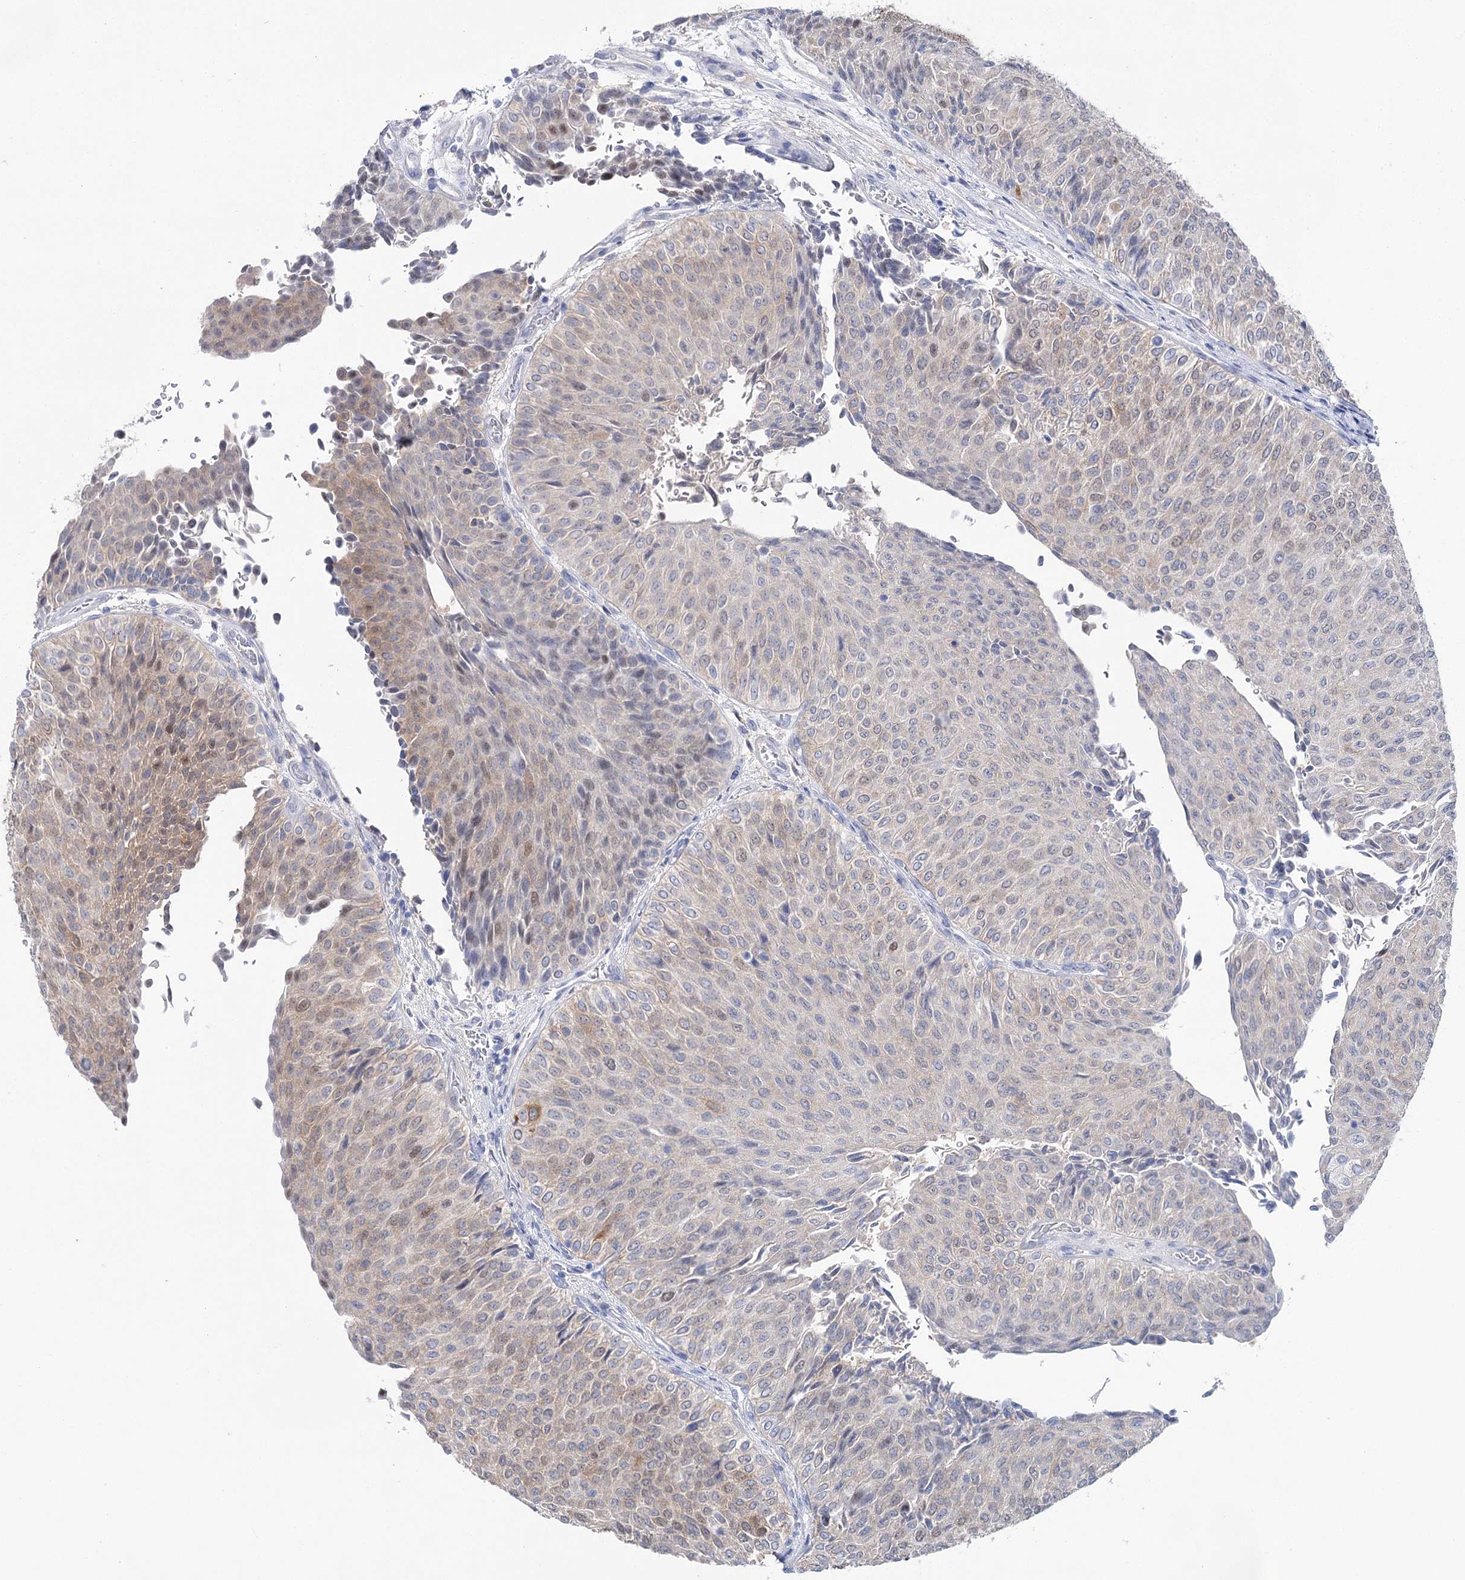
{"staining": {"intensity": "weak", "quantity": "<25%", "location": "cytoplasmic/membranous"}, "tissue": "urothelial cancer", "cell_type": "Tumor cells", "image_type": "cancer", "snomed": [{"axis": "morphology", "description": "Urothelial carcinoma, Low grade"}, {"axis": "topography", "description": "Urinary bladder"}], "caption": "Immunohistochemistry (IHC) photomicrograph of neoplastic tissue: human low-grade urothelial carcinoma stained with DAB reveals no significant protein staining in tumor cells.", "gene": "UGDH", "patient": {"sex": "male", "age": 78}}